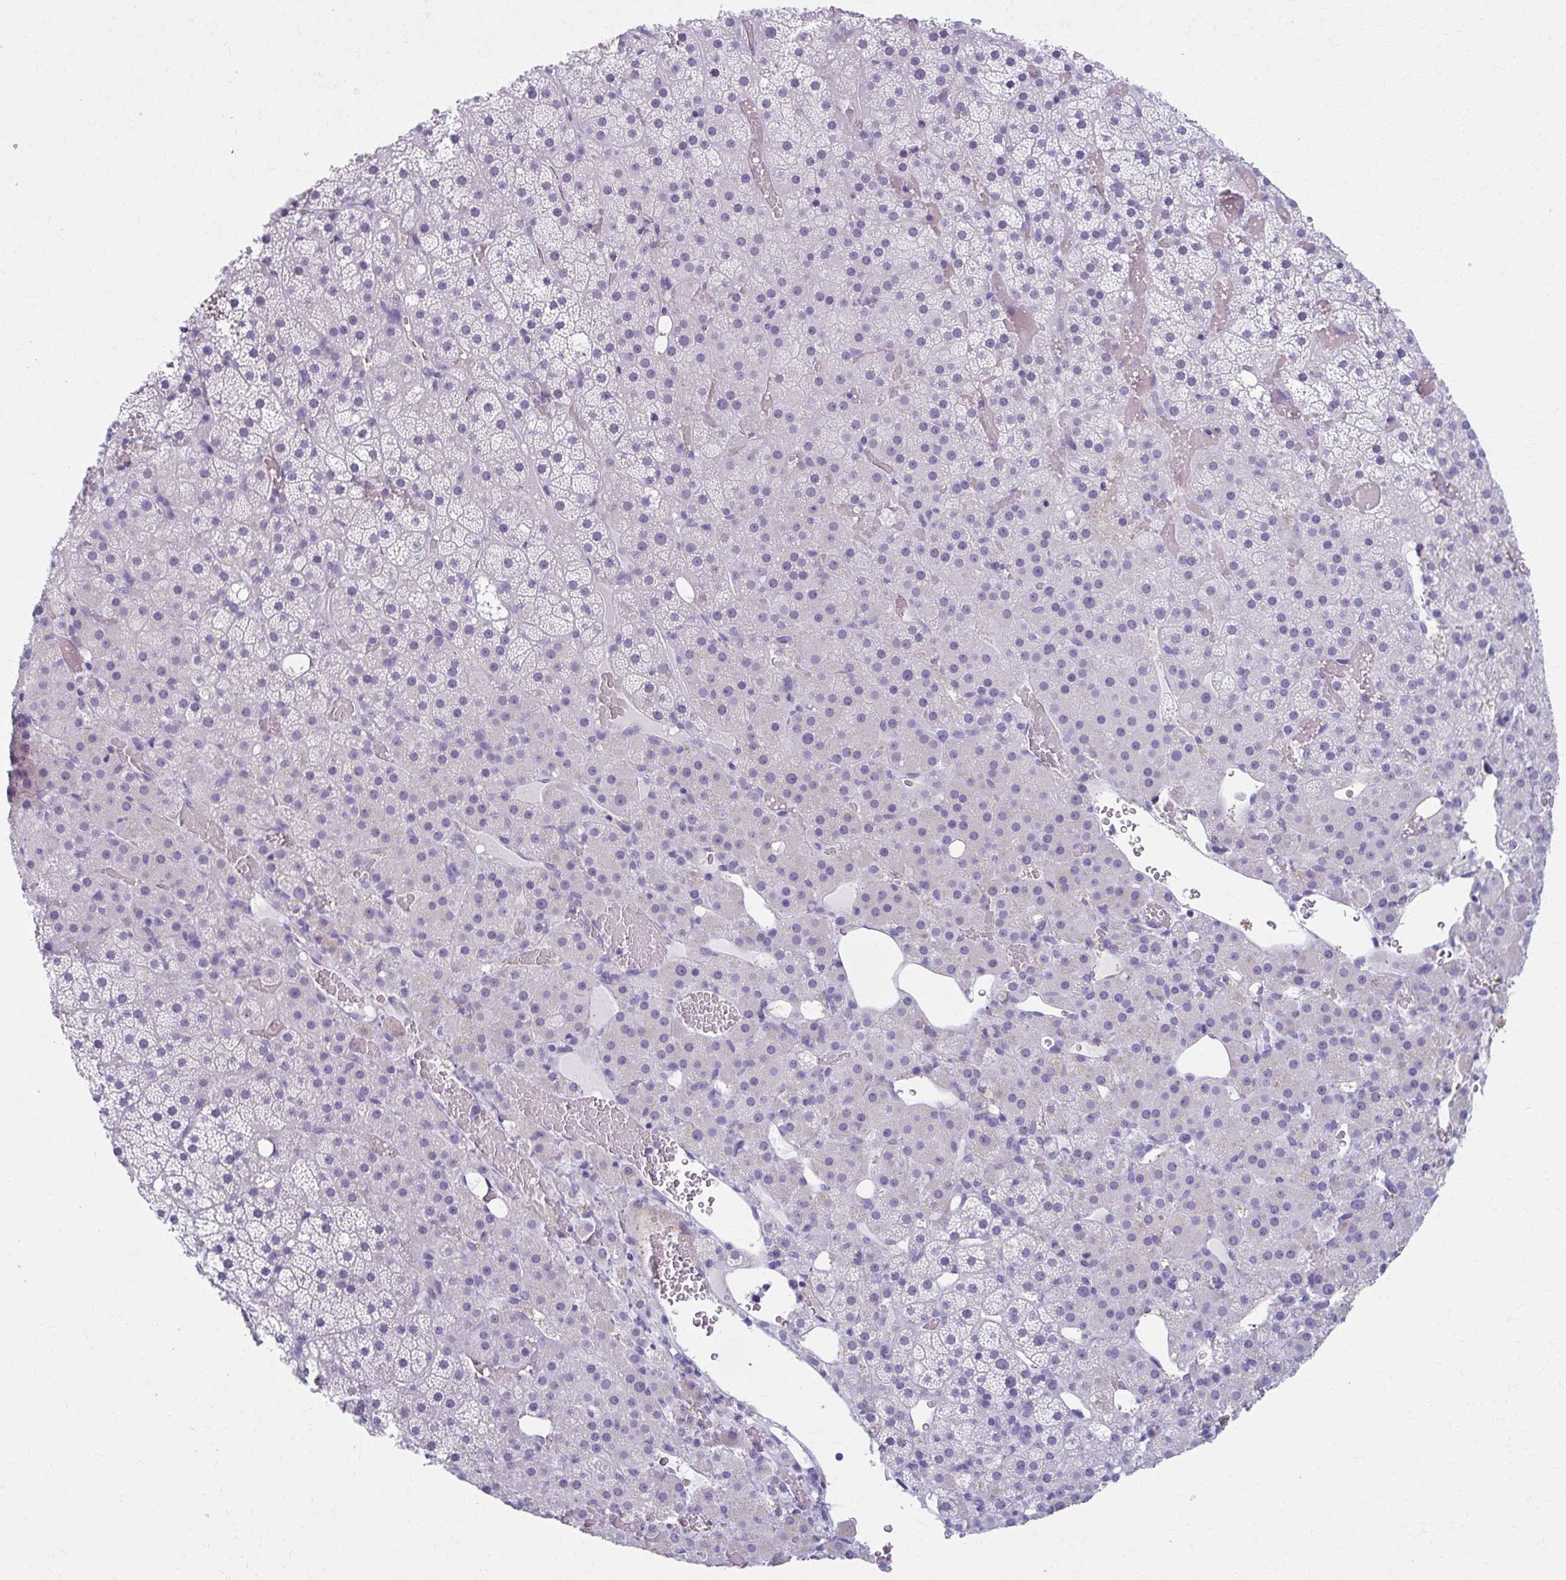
{"staining": {"intensity": "negative", "quantity": "none", "location": "none"}, "tissue": "adrenal gland", "cell_type": "Glandular cells", "image_type": "normal", "snomed": [{"axis": "morphology", "description": "Normal tissue, NOS"}, {"axis": "topography", "description": "Adrenal gland"}], "caption": "Immunohistochemical staining of unremarkable adrenal gland displays no significant expression in glandular cells.", "gene": "MPLKIP", "patient": {"sex": "male", "age": 53}}